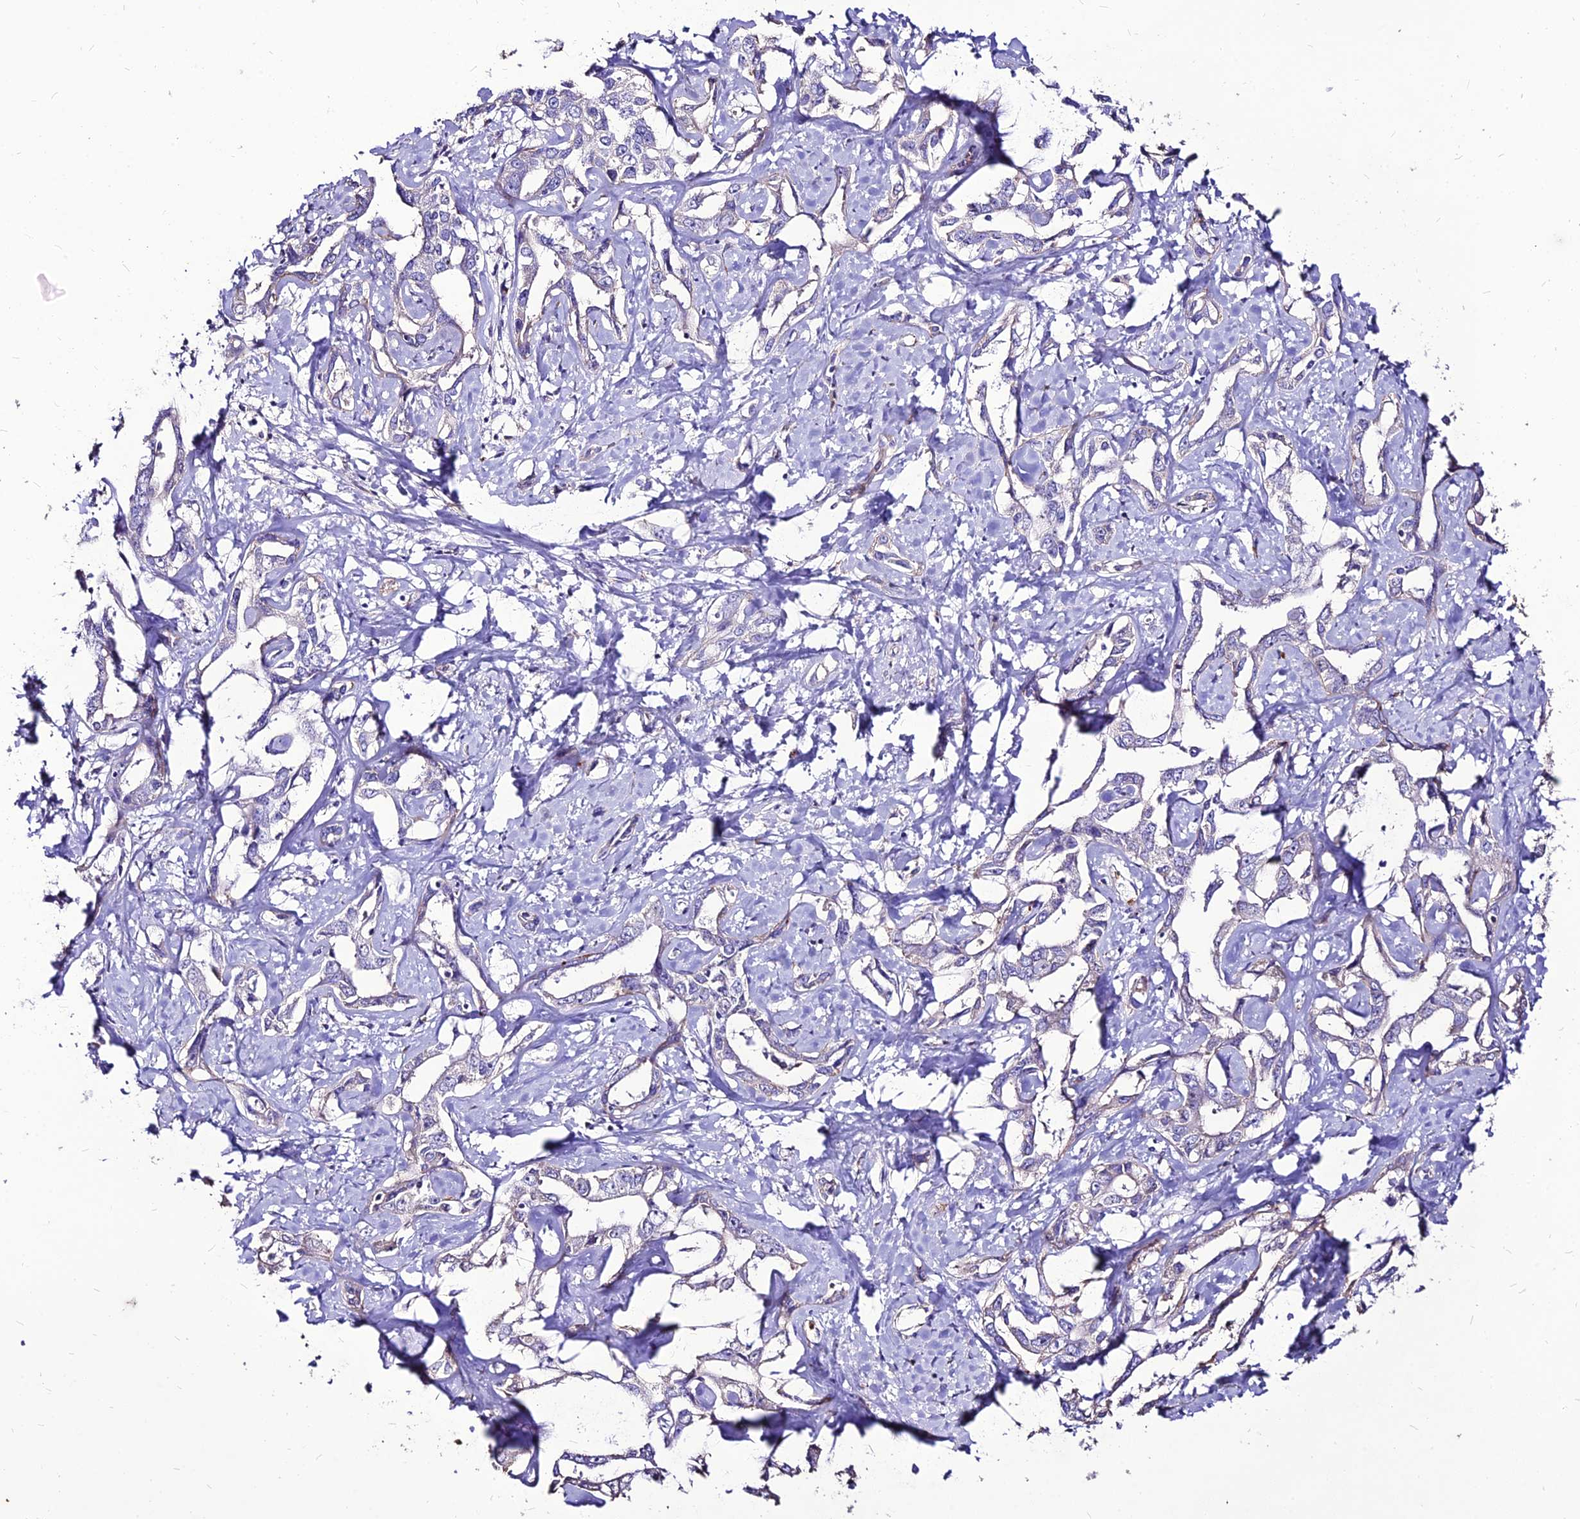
{"staining": {"intensity": "negative", "quantity": "none", "location": "none"}, "tissue": "liver cancer", "cell_type": "Tumor cells", "image_type": "cancer", "snomed": [{"axis": "morphology", "description": "Cholangiocarcinoma"}, {"axis": "topography", "description": "Liver"}], "caption": "A high-resolution photomicrograph shows immunohistochemistry staining of cholangiocarcinoma (liver), which reveals no significant positivity in tumor cells. The staining was performed using DAB (3,3'-diaminobenzidine) to visualize the protein expression in brown, while the nuclei were stained in blue with hematoxylin (Magnification: 20x).", "gene": "RIMOC1", "patient": {"sex": "male", "age": 59}}